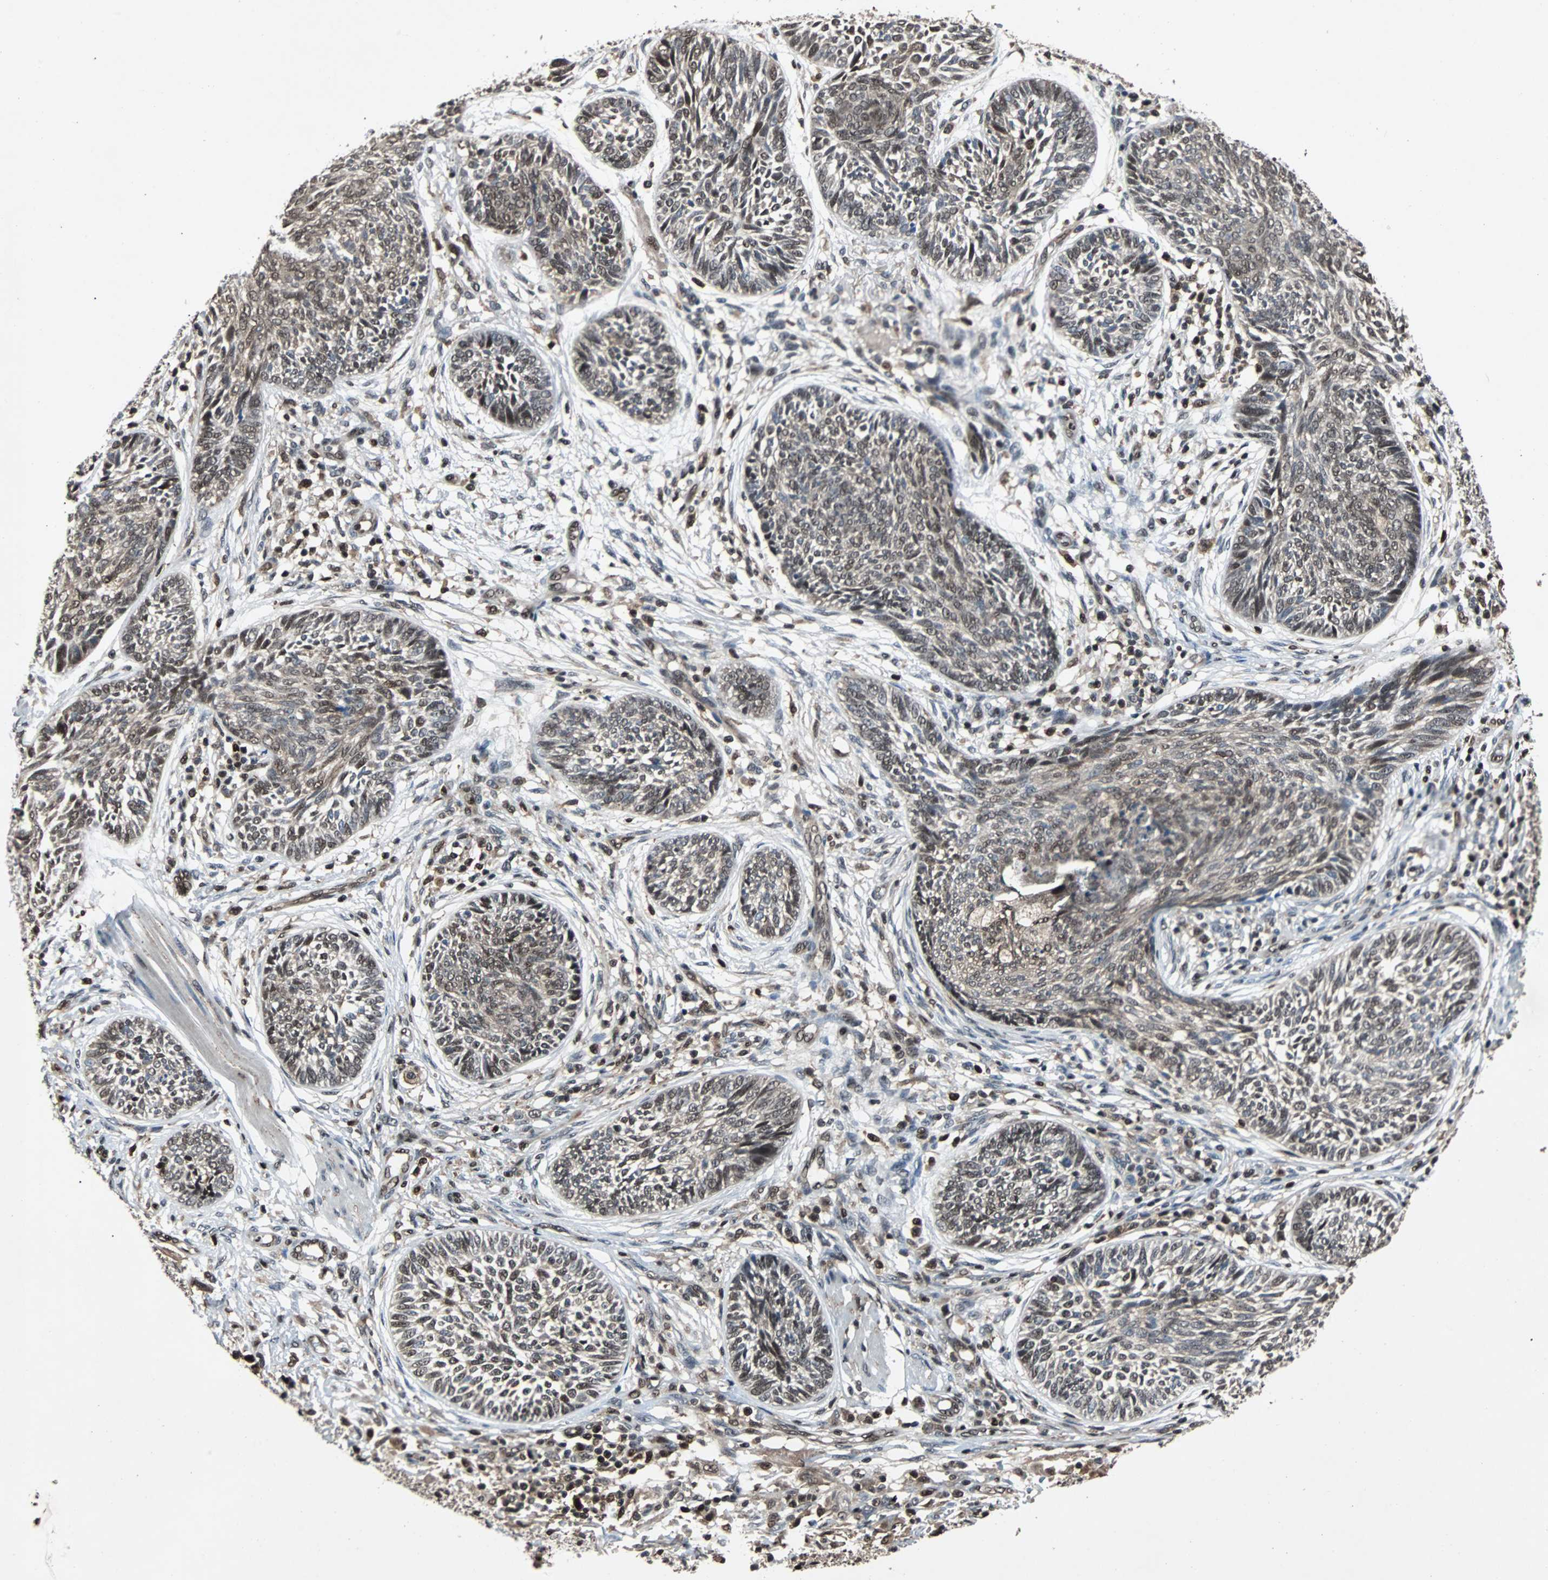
{"staining": {"intensity": "strong", "quantity": ">75%", "location": "cytoplasmic/membranous,nuclear"}, "tissue": "skin cancer", "cell_type": "Tumor cells", "image_type": "cancer", "snomed": [{"axis": "morphology", "description": "Papilloma, NOS"}, {"axis": "morphology", "description": "Basal cell carcinoma"}, {"axis": "topography", "description": "Skin"}], "caption": "IHC photomicrograph of neoplastic tissue: human papilloma (skin) stained using IHC displays high levels of strong protein expression localized specifically in the cytoplasmic/membranous and nuclear of tumor cells, appearing as a cytoplasmic/membranous and nuclear brown color.", "gene": "ACLY", "patient": {"sex": "male", "age": 87}}